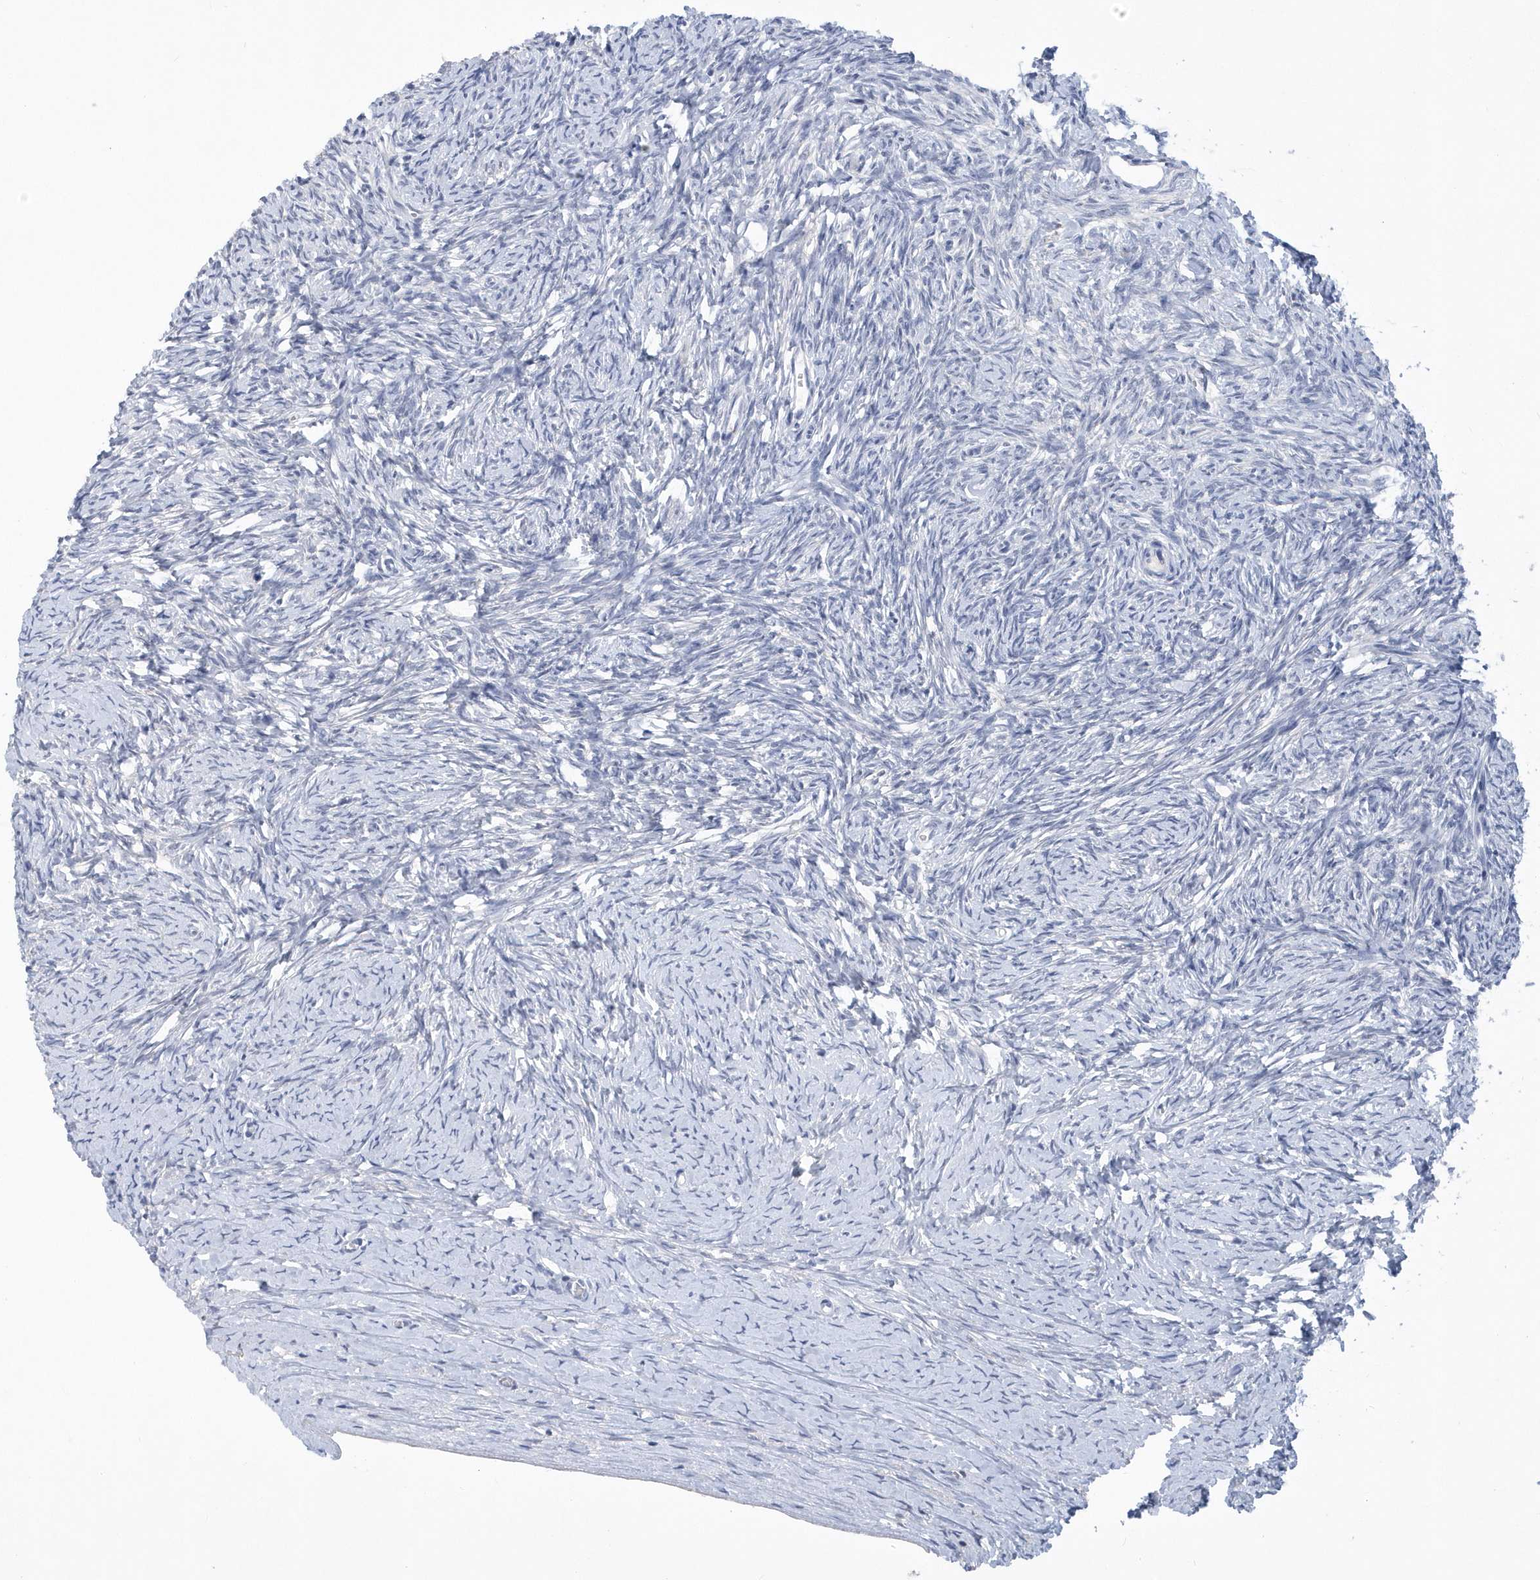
{"staining": {"intensity": "negative", "quantity": "none", "location": "none"}, "tissue": "ovary", "cell_type": "Ovarian stroma cells", "image_type": "normal", "snomed": [{"axis": "morphology", "description": "Normal tissue, NOS"}, {"axis": "morphology", "description": "Developmental malformation"}, {"axis": "topography", "description": "Ovary"}], "caption": "A high-resolution histopathology image shows immunohistochemistry (IHC) staining of unremarkable ovary, which exhibits no significant expression in ovarian stroma cells.", "gene": "SRGAP3", "patient": {"sex": "female", "age": 39}}